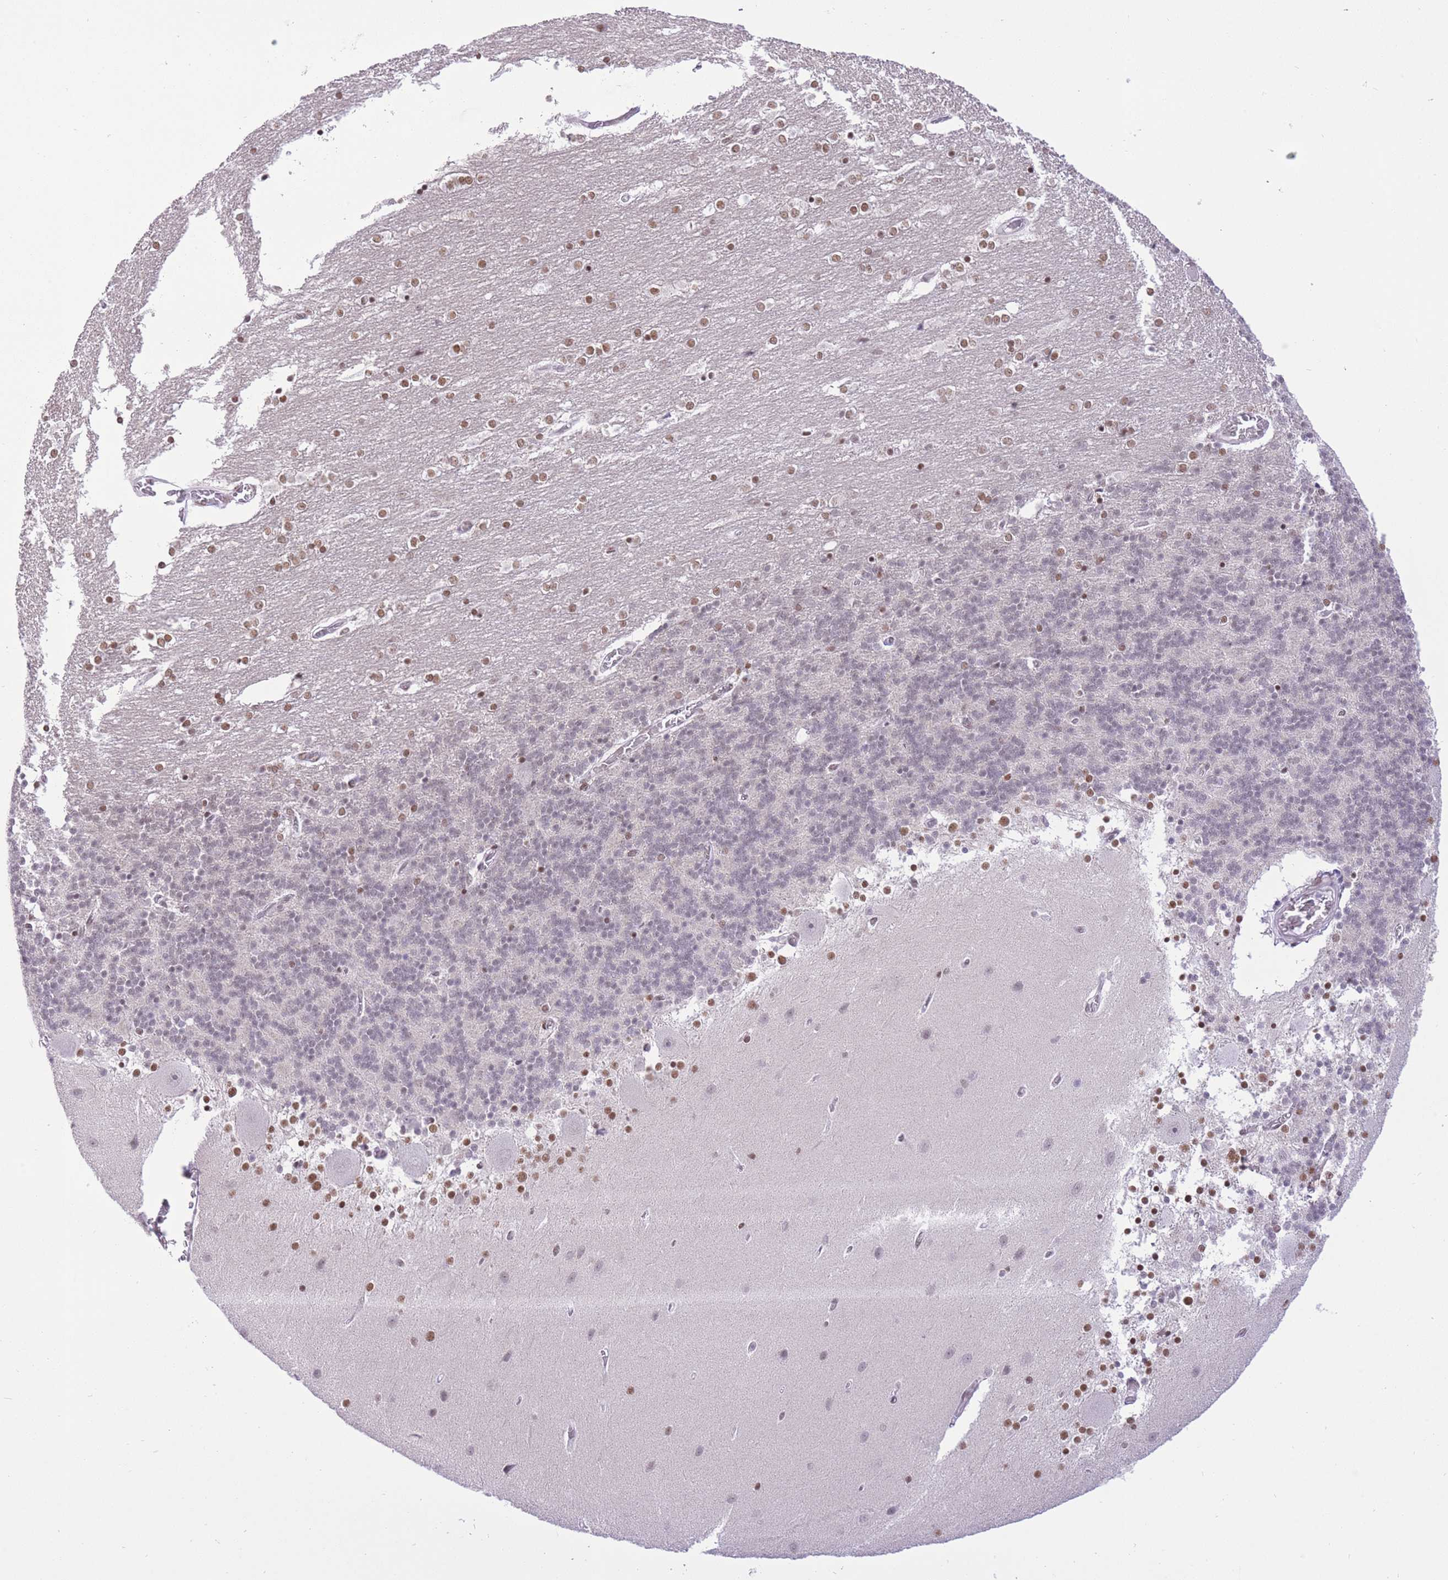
{"staining": {"intensity": "moderate", "quantity": "<25%", "location": "nuclear"}, "tissue": "cerebellum", "cell_type": "Cells in granular layer", "image_type": "normal", "snomed": [{"axis": "morphology", "description": "Normal tissue, NOS"}, {"axis": "topography", "description": "Cerebellum"}], "caption": "This image demonstrates immunohistochemistry staining of benign cerebellum, with low moderate nuclear positivity in about <25% of cells in granular layer.", "gene": "ZBED5", "patient": {"sex": "female", "age": 54}}